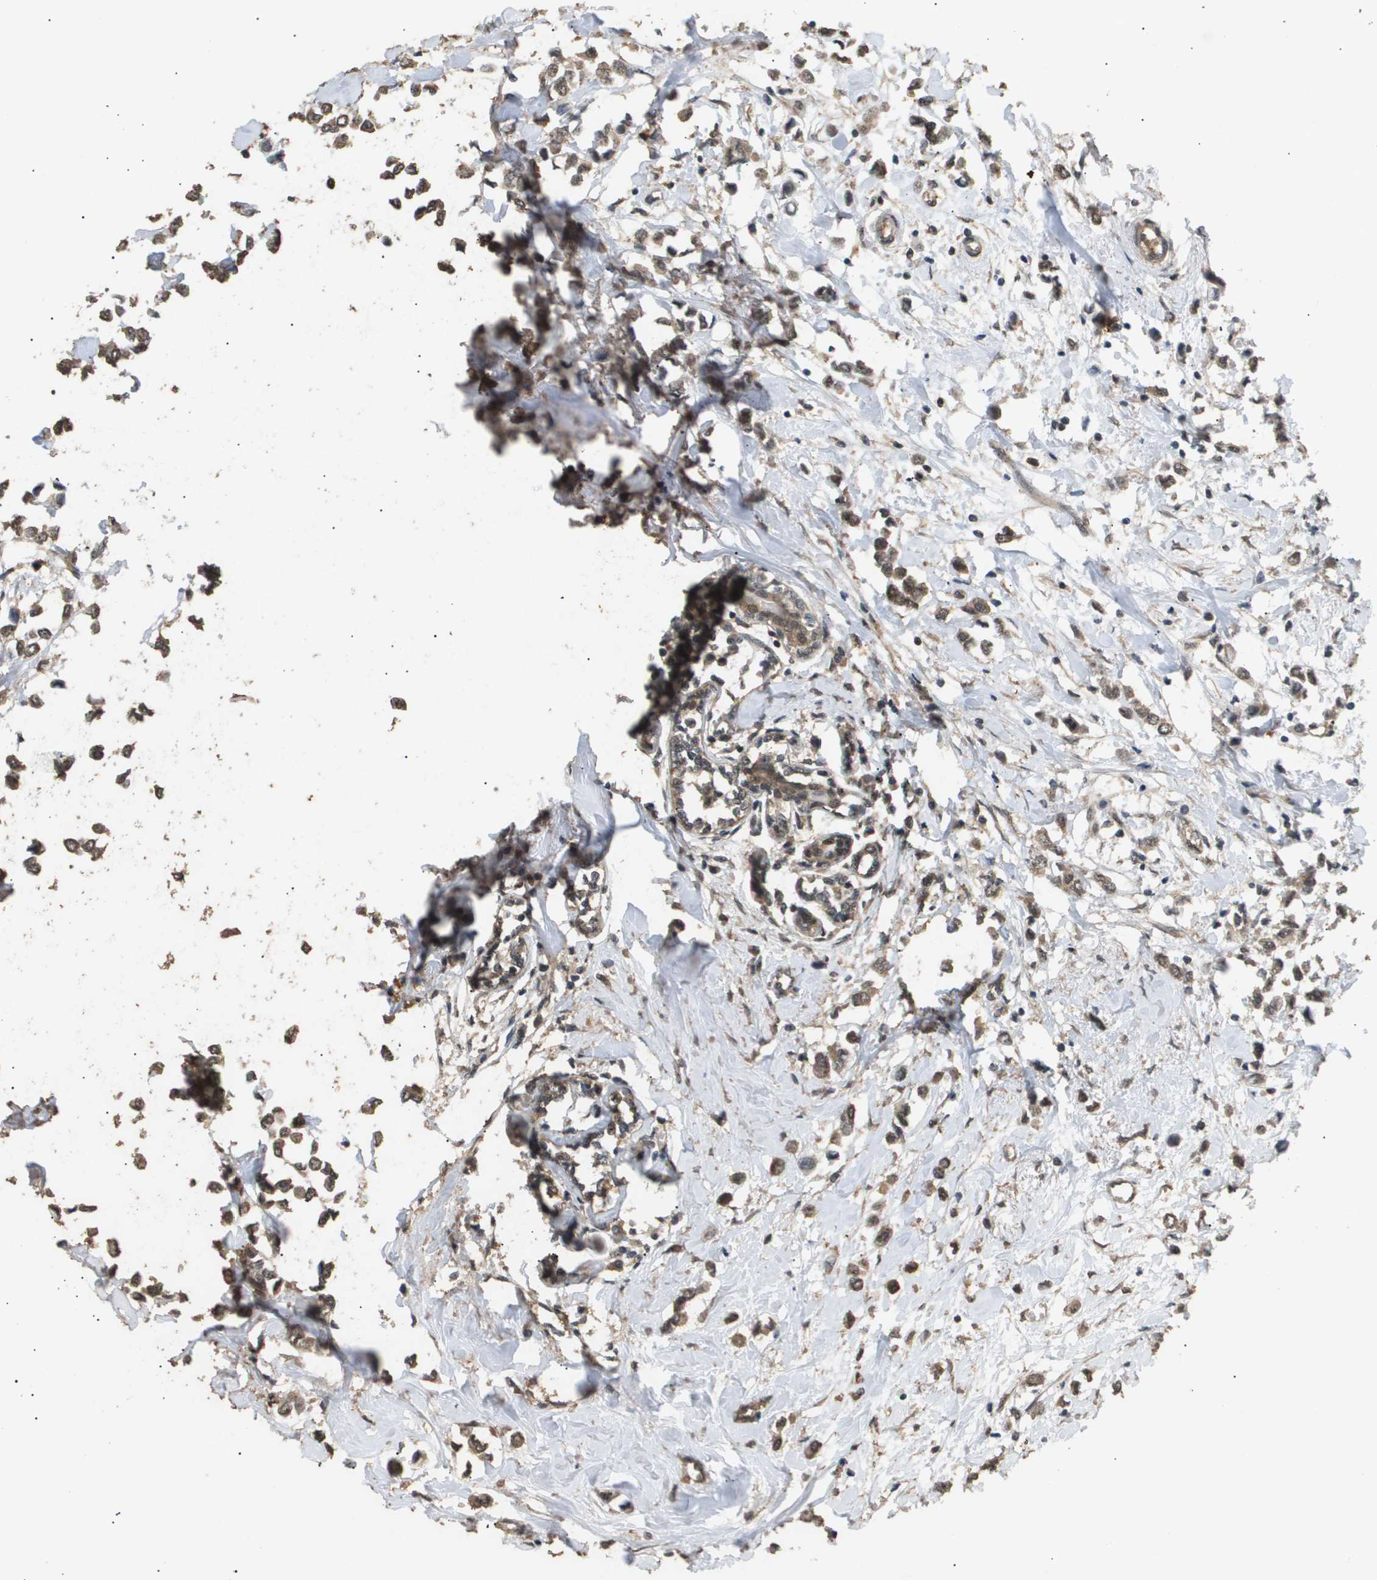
{"staining": {"intensity": "moderate", "quantity": ">75%", "location": "cytoplasmic/membranous,nuclear"}, "tissue": "breast cancer", "cell_type": "Tumor cells", "image_type": "cancer", "snomed": [{"axis": "morphology", "description": "Lobular carcinoma"}, {"axis": "topography", "description": "Breast"}], "caption": "A photomicrograph of lobular carcinoma (breast) stained for a protein displays moderate cytoplasmic/membranous and nuclear brown staining in tumor cells. (DAB (3,3'-diaminobenzidine) IHC with brightfield microscopy, high magnification).", "gene": "ING1", "patient": {"sex": "female", "age": 51}}